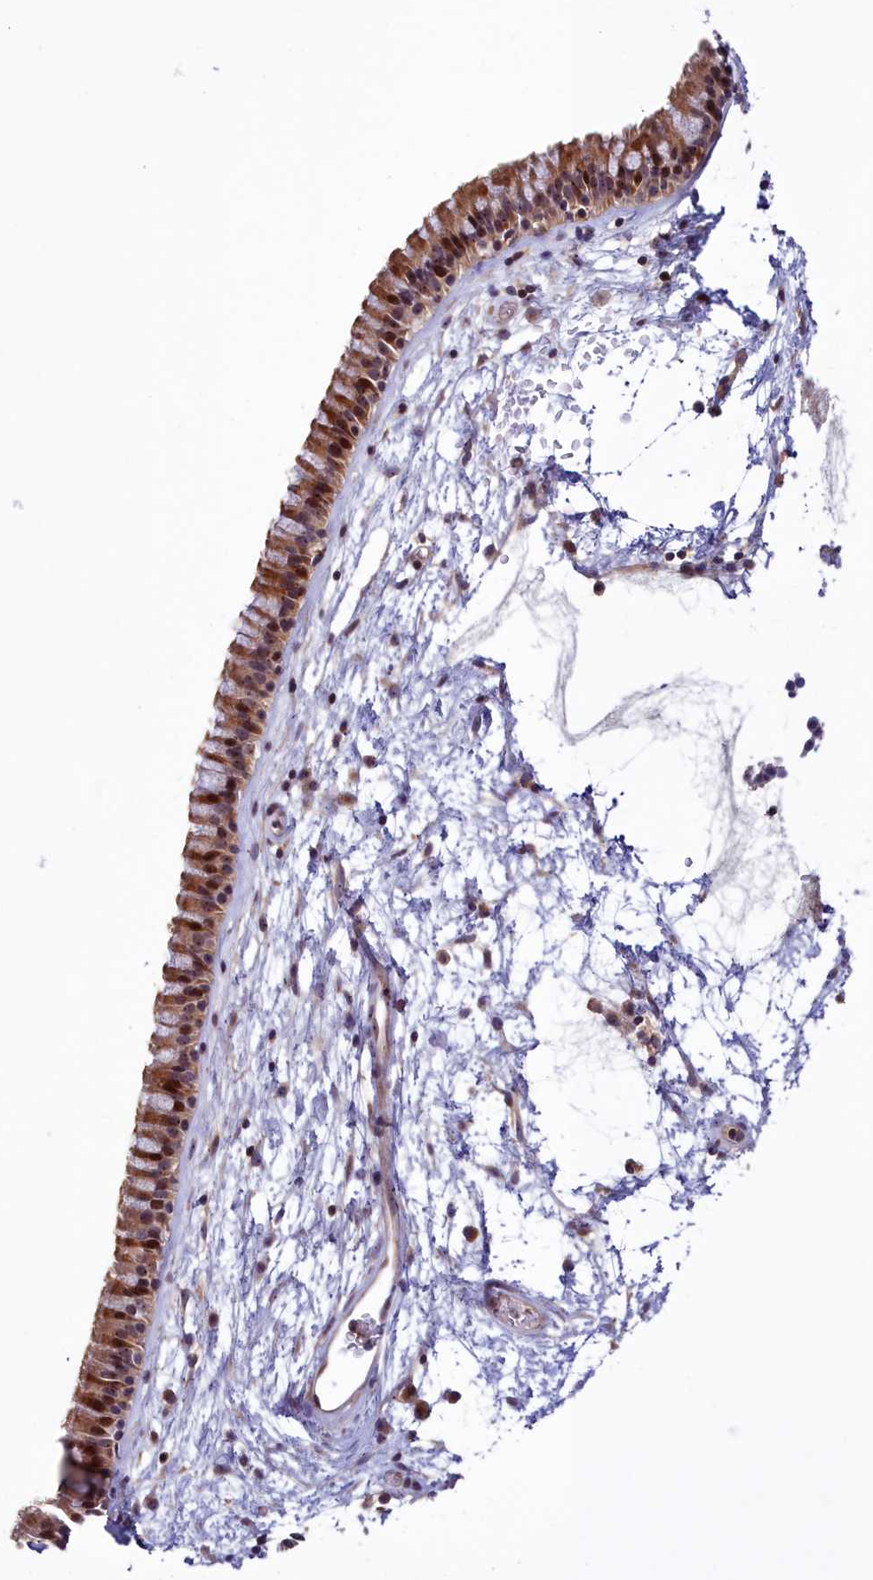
{"staining": {"intensity": "moderate", "quantity": ">75%", "location": "cytoplasmic/membranous,nuclear"}, "tissue": "nasopharynx", "cell_type": "Respiratory epithelial cells", "image_type": "normal", "snomed": [{"axis": "morphology", "description": "Normal tissue, NOS"}, {"axis": "morphology", "description": "Inflammation, NOS"}, {"axis": "topography", "description": "Nasopharynx"}], "caption": "Brown immunohistochemical staining in benign human nasopharynx displays moderate cytoplasmic/membranous,nuclear expression in approximately >75% of respiratory epithelial cells. (DAB IHC, brown staining for protein, blue staining for nuclei).", "gene": "NEURL4", "patient": {"sex": "male", "age": 48}}